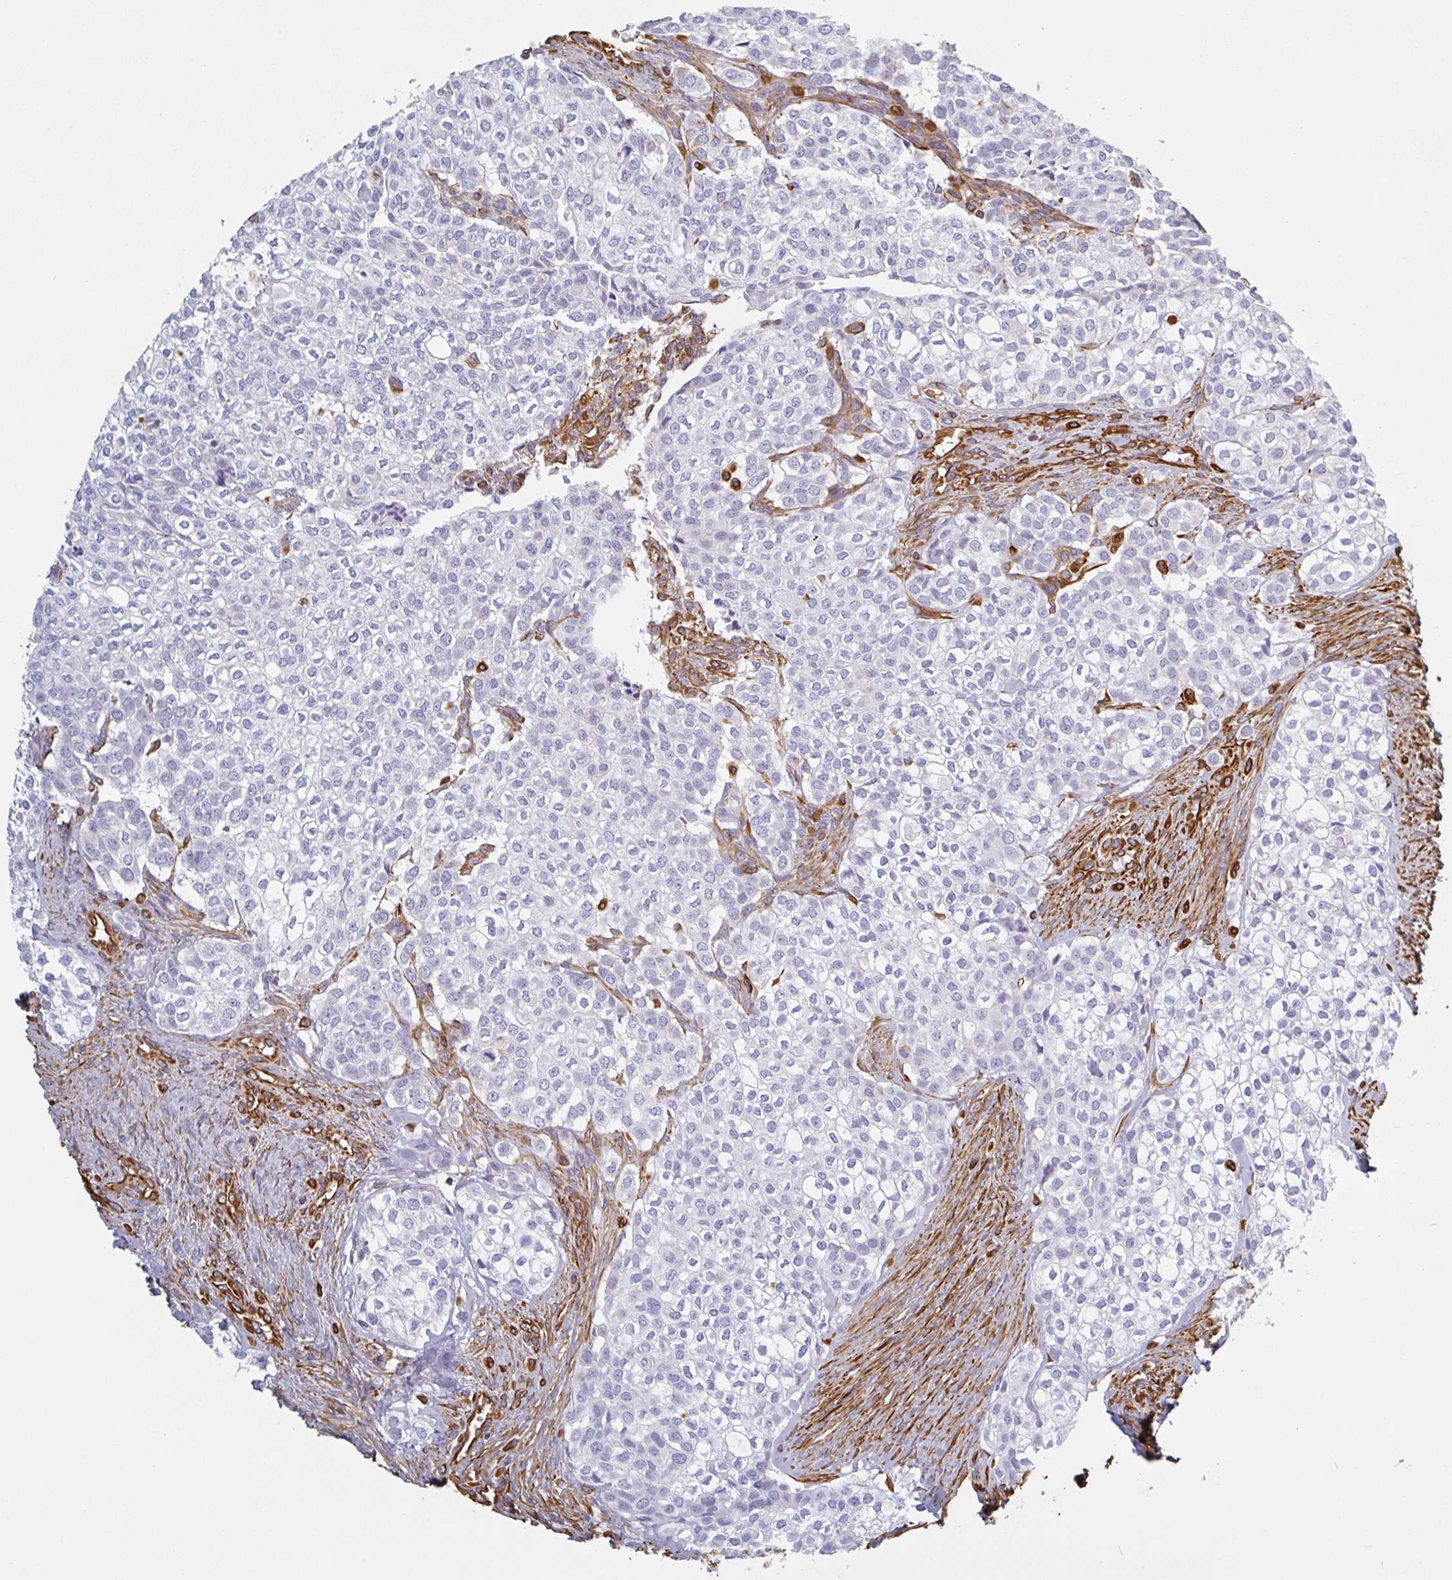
{"staining": {"intensity": "negative", "quantity": "none", "location": "none"}, "tissue": "head and neck cancer", "cell_type": "Tumor cells", "image_type": "cancer", "snomed": [{"axis": "morphology", "description": "Adenocarcinoma, NOS"}, {"axis": "topography", "description": "Head-Neck"}], "caption": "IHC image of neoplastic tissue: human head and neck cancer (adenocarcinoma) stained with DAB (3,3'-diaminobenzidine) demonstrates no significant protein staining in tumor cells. (DAB IHC with hematoxylin counter stain).", "gene": "PPFIA1", "patient": {"sex": "male", "age": 81}}